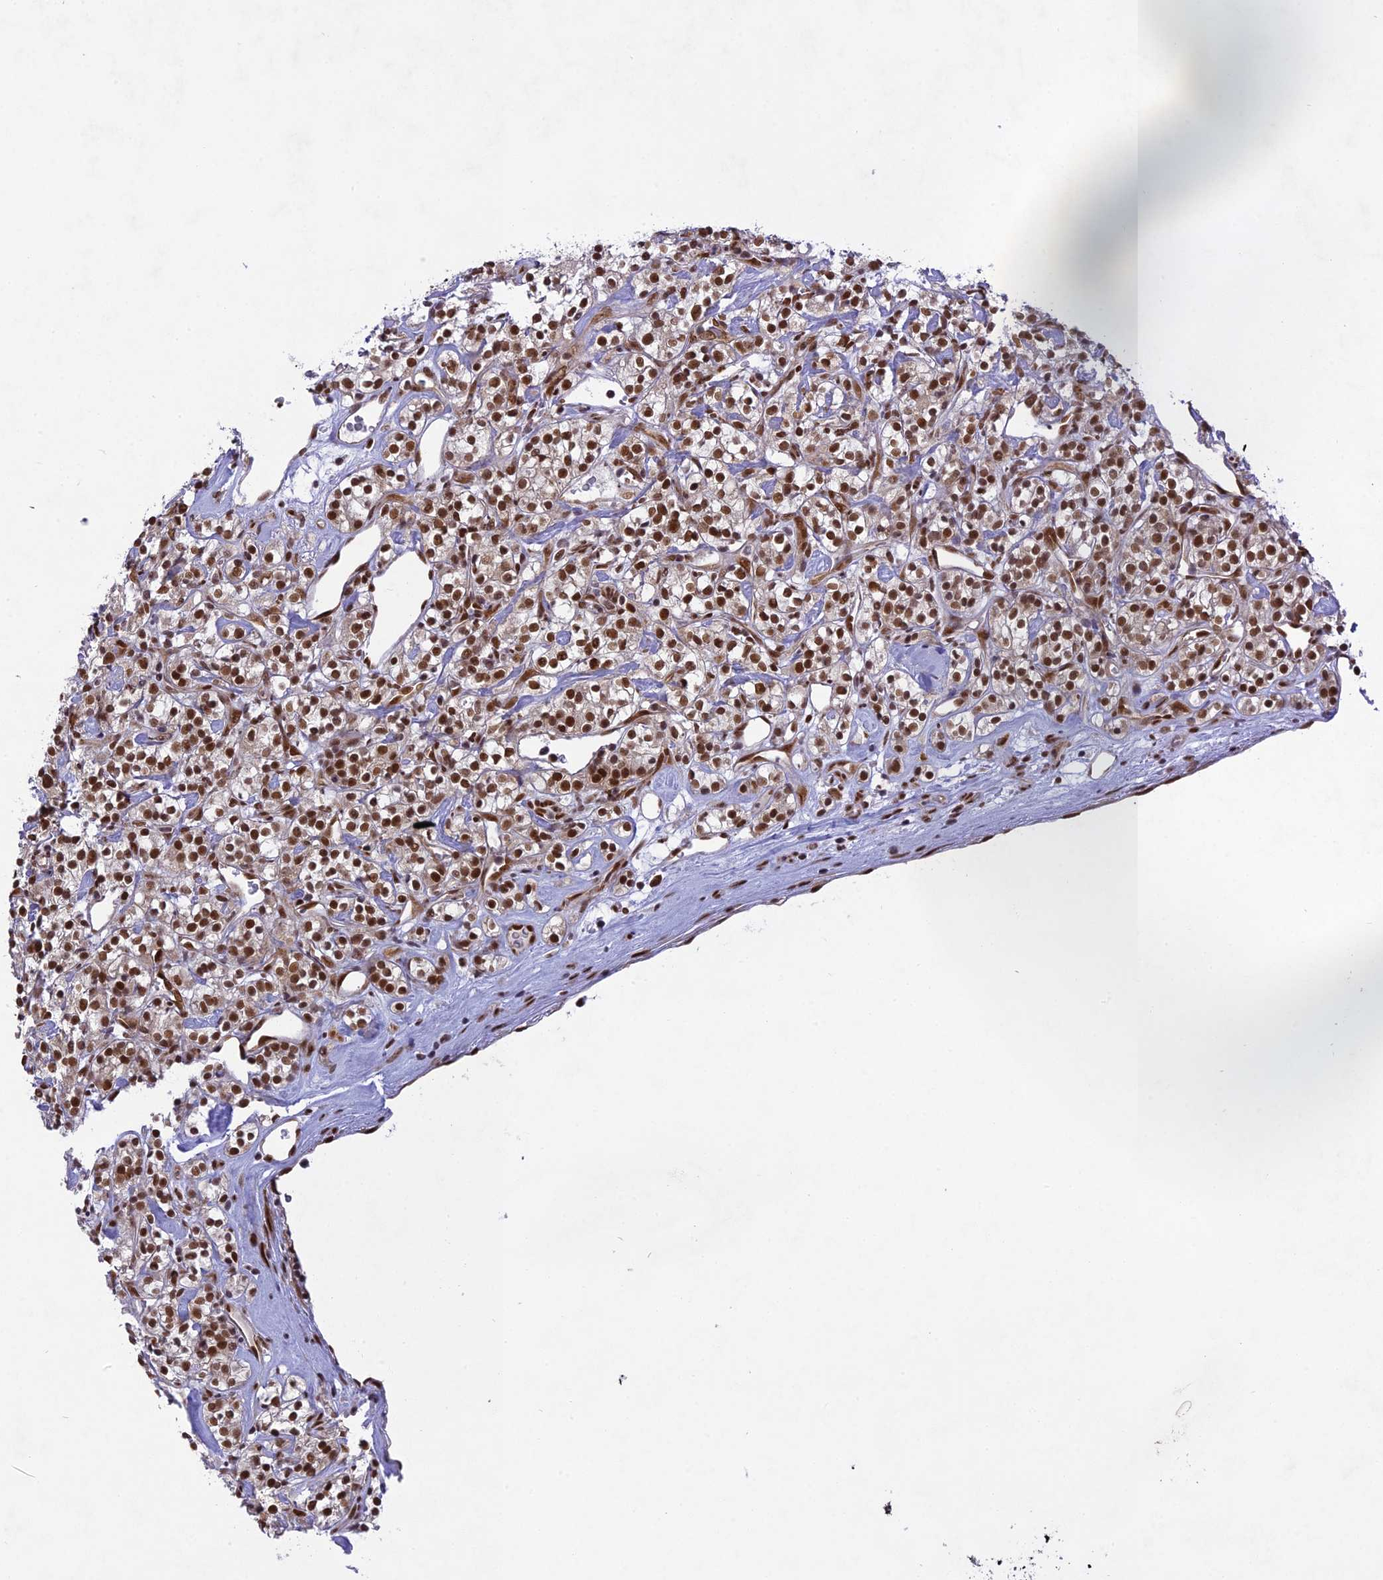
{"staining": {"intensity": "strong", "quantity": ">75%", "location": "nuclear"}, "tissue": "renal cancer", "cell_type": "Tumor cells", "image_type": "cancer", "snomed": [{"axis": "morphology", "description": "Adenocarcinoma, NOS"}, {"axis": "topography", "description": "Kidney"}], "caption": "DAB immunohistochemical staining of adenocarcinoma (renal) displays strong nuclear protein expression in approximately >75% of tumor cells.", "gene": "DDX1", "patient": {"sex": "male", "age": 77}}